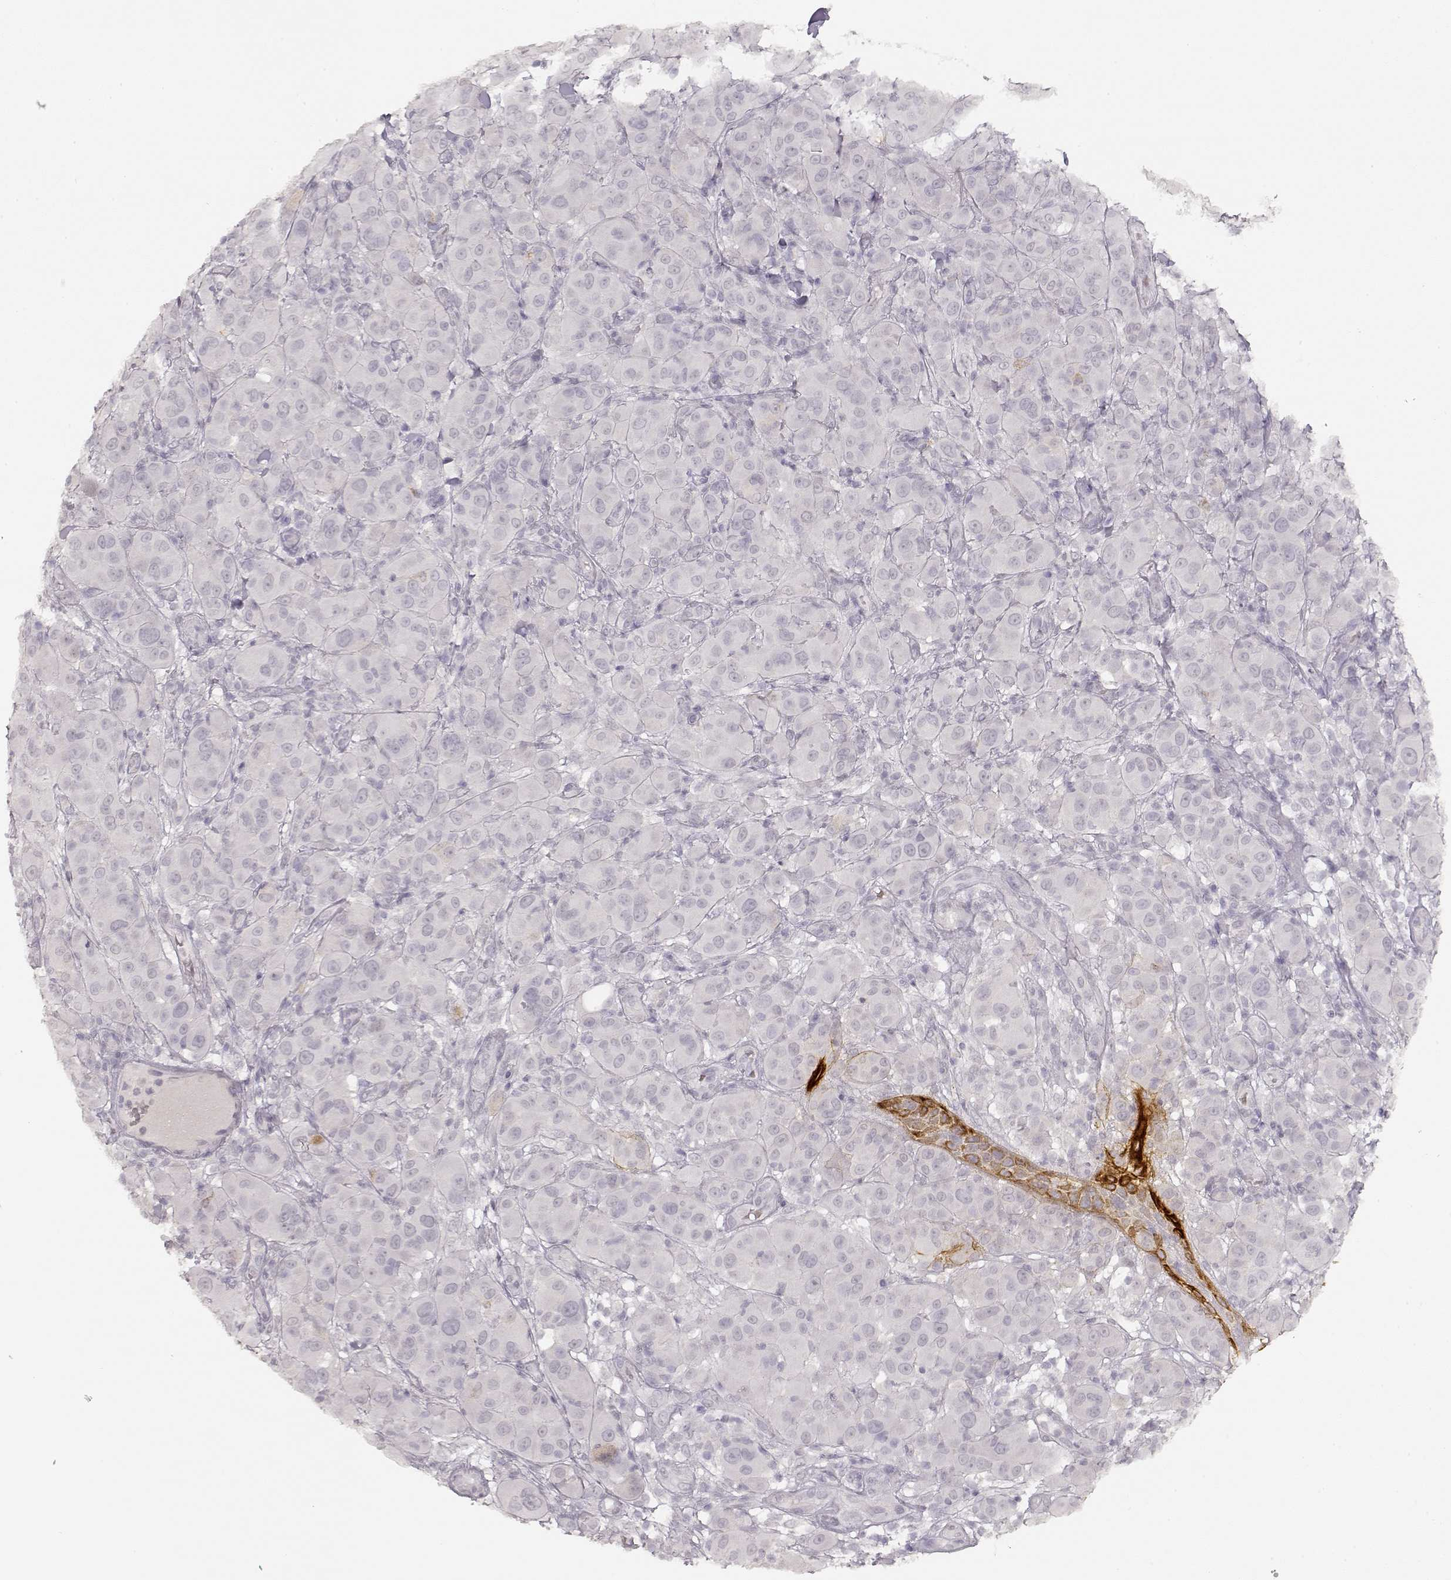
{"staining": {"intensity": "negative", "quantity": "none", "location": "none"}, "tissue": "melanoma", "cell_type": "Tumor cells", "image_type": "cancer", "snomed": [{"axis": "morphology", "description": "Malignant melanoma, NOS"}, {"axis": "topography", "description": "Skin"}], "caption": "Immunohistochemistry (IHC) micrograph of neoplastic tissue: malignant melanoma stained with DAB shows no significant protein positivity in tumor cells. Brightfield microscopy of immunohistochemistry (IHC) stained with DAB (brown) and hematoxylin (blue), captured at high magnification.", "gene": "LAMC2", "patient": {"sex": "female", "age": 87}}